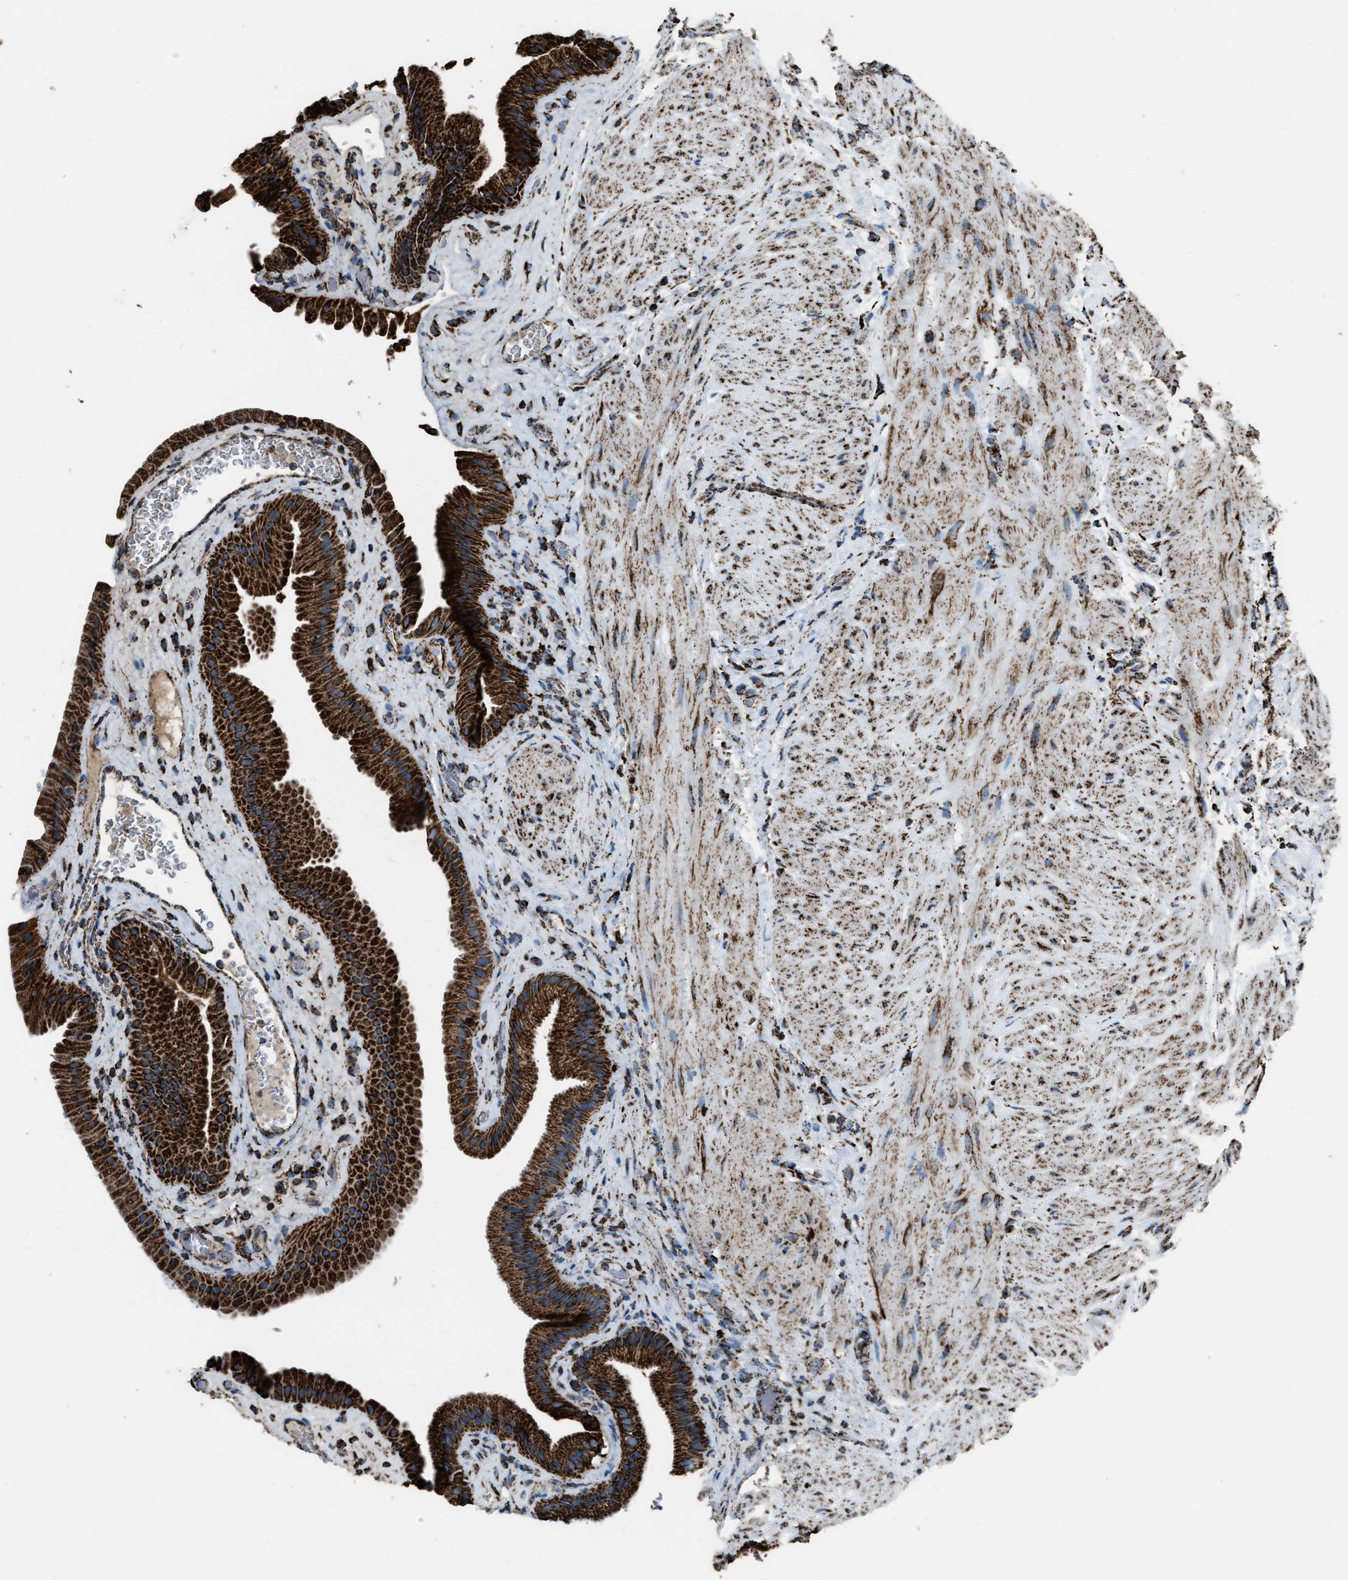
{"staining": {"intensity": "strong", "quantity": ">75%", "location": "cytoplasmic/membranous"}, "tissue": "gallbladder", "cell_type": "Glandular cells", "image_type": "normal", "snomed": [{"axis": "morphology", "description": "Normal tissue, NOS"}, {"axis": "topography", "description": "Gallbladder"}], "caption": "Protein staining of normal gallbladder demonstrates strong cytoplasmic/membranous staining in approximately >75% of glandular cells. (Brightfield microscopy of DAB IHC at high magnification).", "gene": "MDH2", "patient": {"sex": "male", "age": 49}}